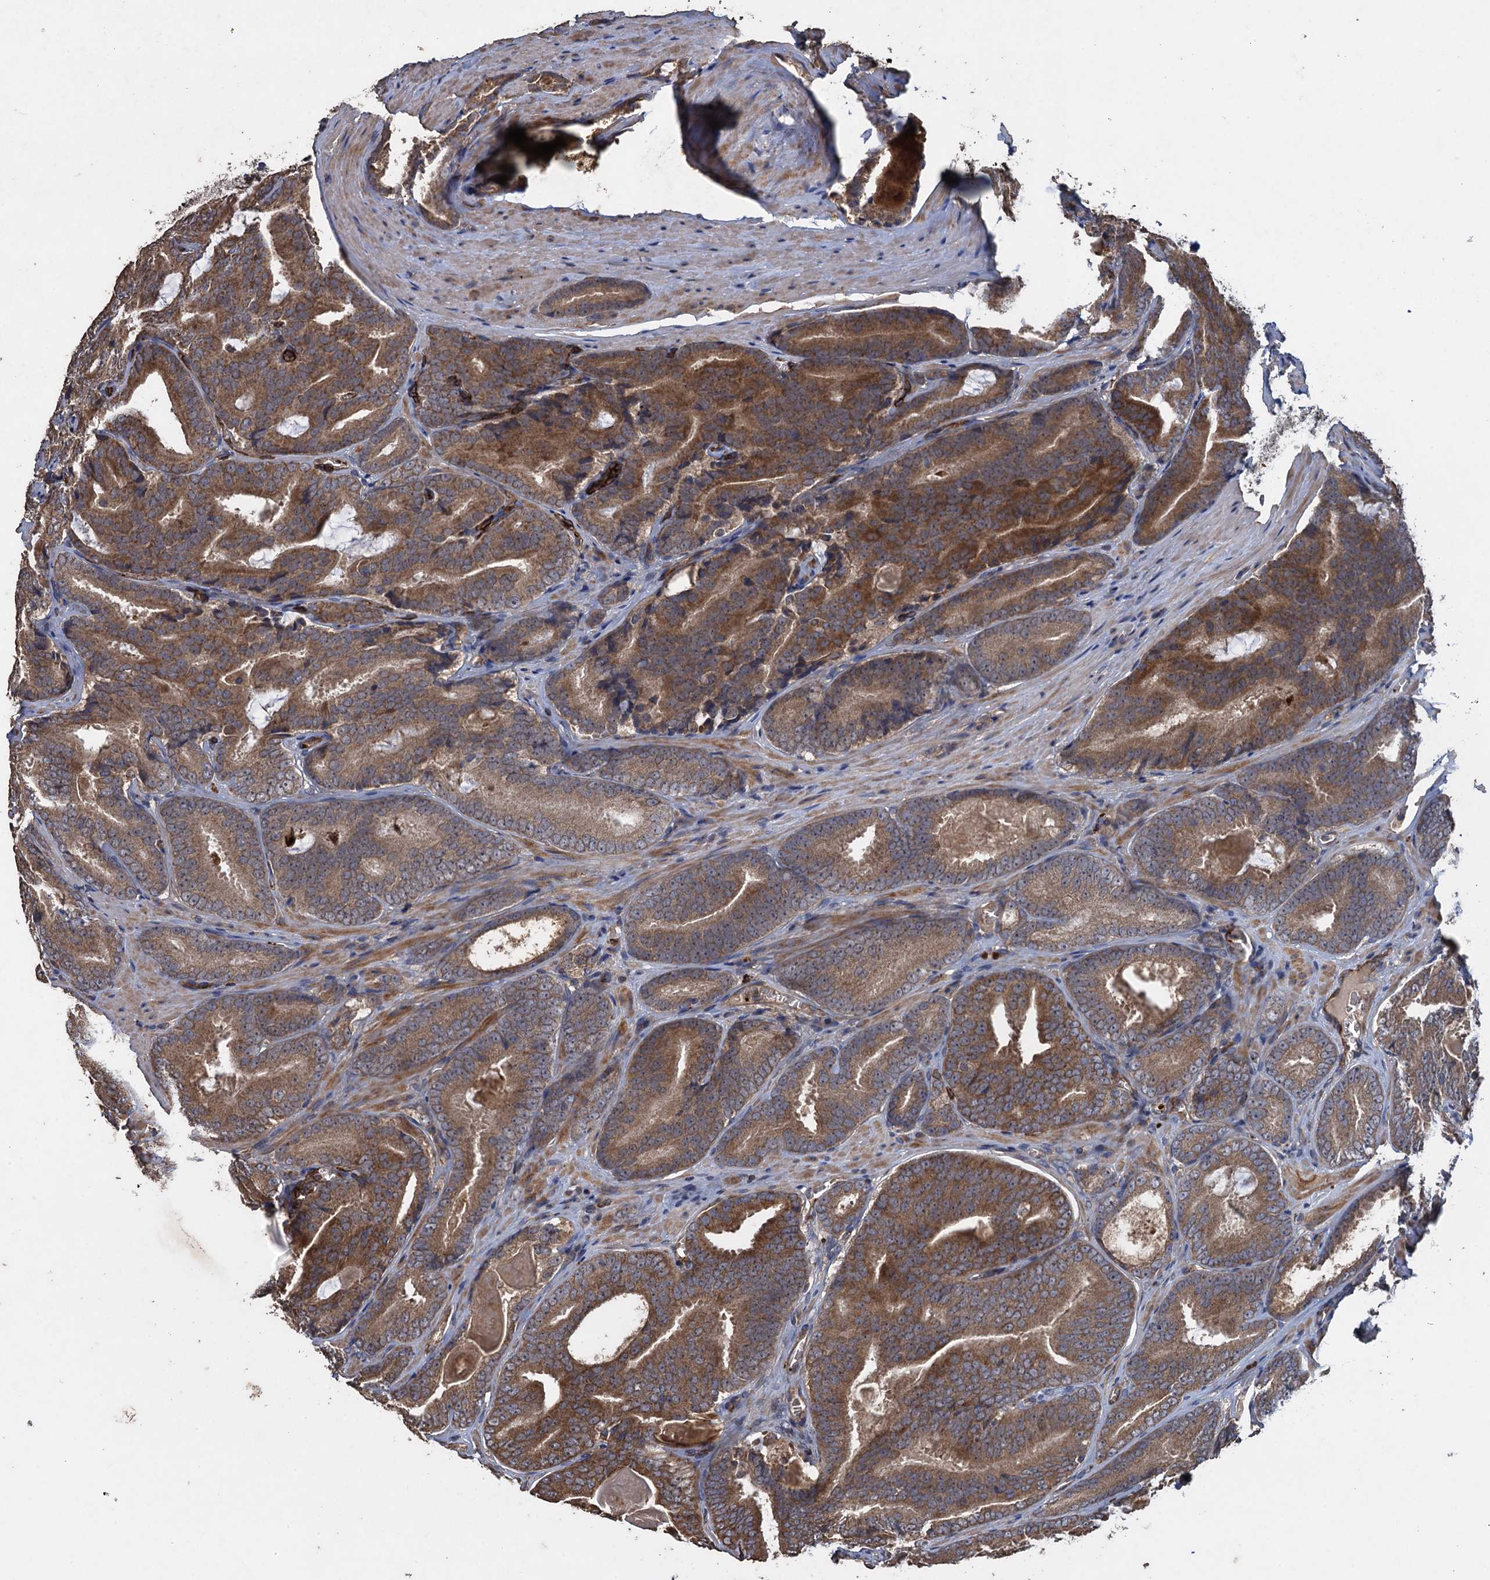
{"staining": {"intensity": "moderate", "quantity": ">75%", "location": "cytoplasmic/membranous"}, "tissue": "prostate cancer", "cell_type": "Tumor cells", "image_type": "cancer", "snomed": [{"axis": "morphology", "description": "Adenocarcinoma, High grade"}, {"axis": "topography", "description": "Prostate"}], "caption": "Immunohistochemical staining of human prostate cancer (adenocarcinoma (high-grade)) reveals moderate cytoplasmic/membranous protein expression in about >75% of tumor cells.", "gene": "TXNDC11", "patient": {"sex": "male", "age": 66}}